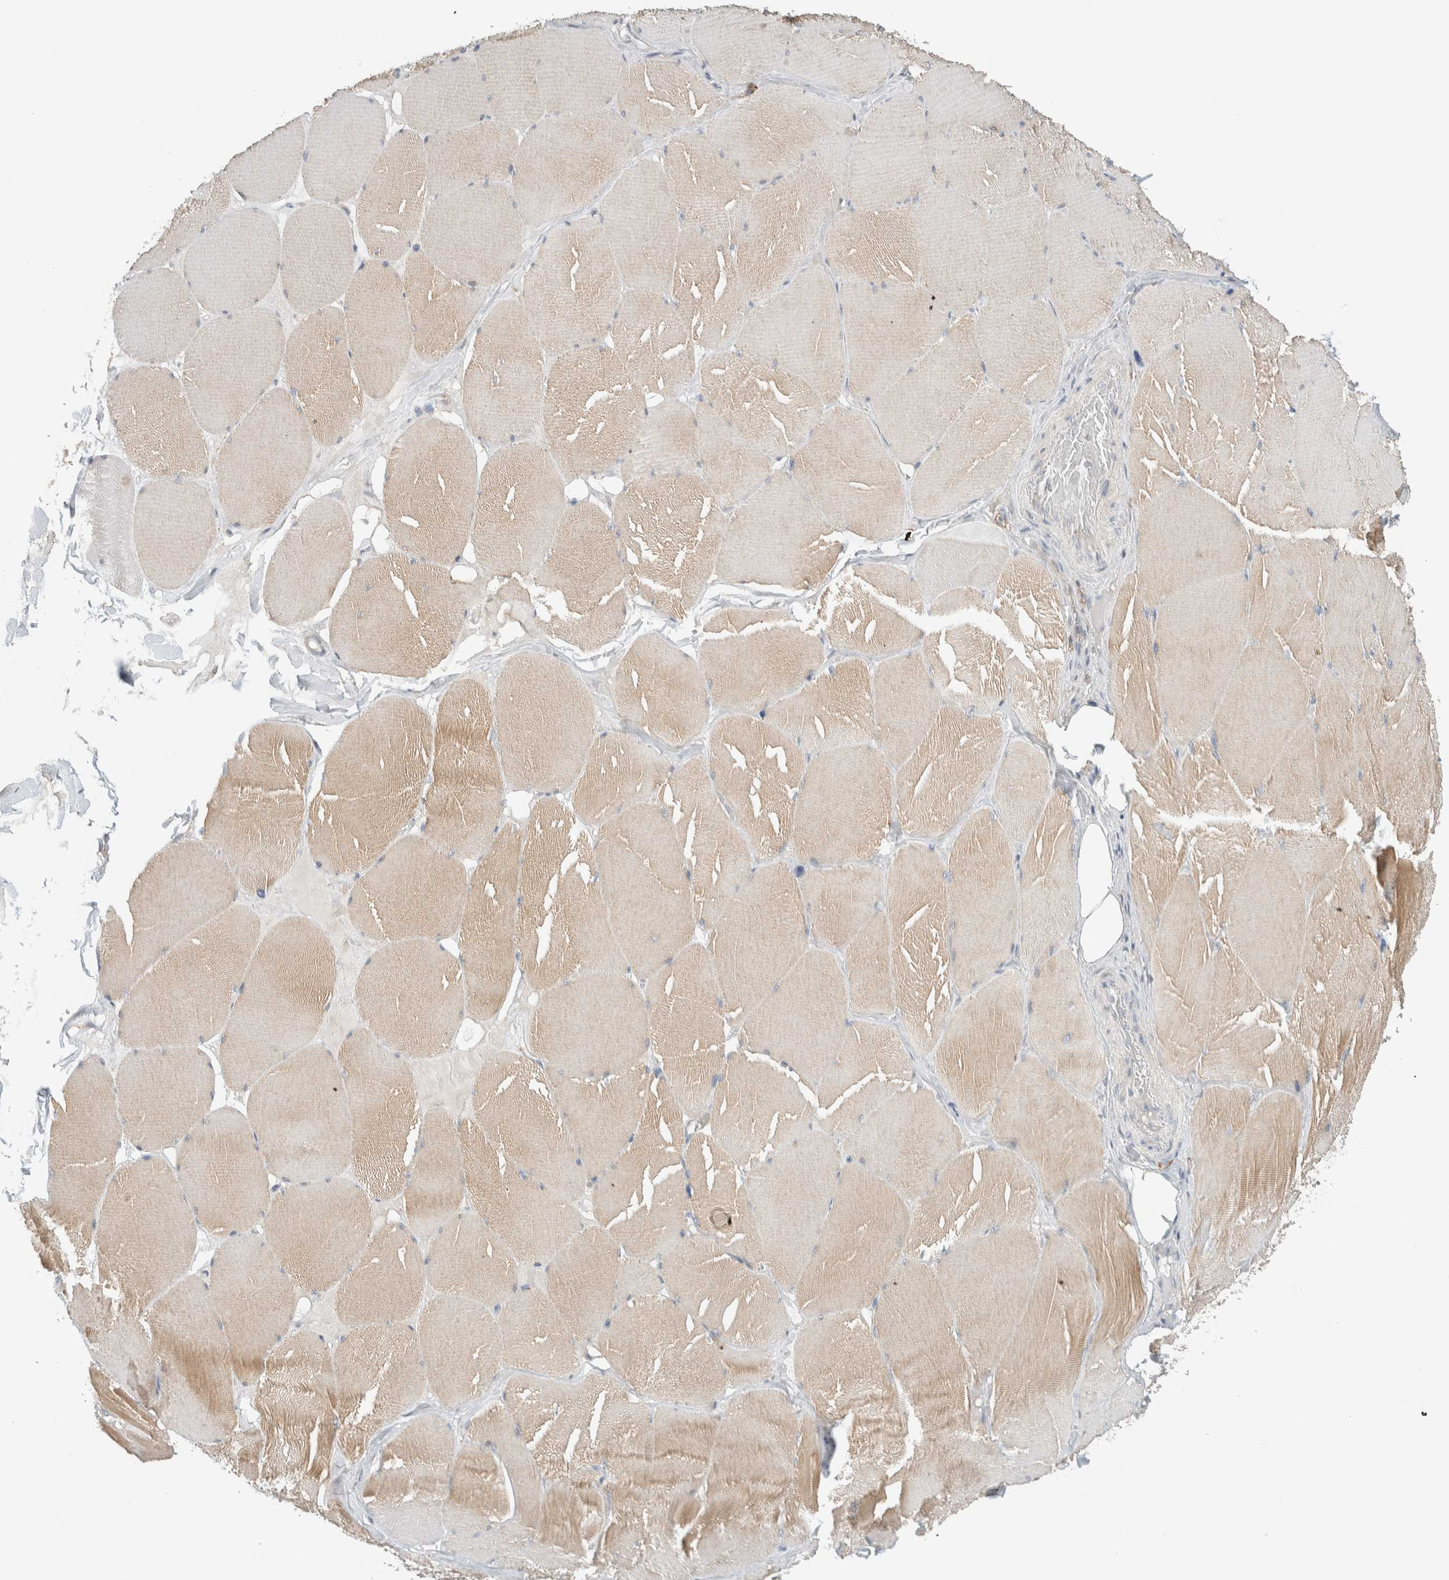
{"staining": {"intensity": "weak", "quantity": "<25%", "location": "cytoplasmic/membranous"}, "tissue": "skeletal muscle", "cell_type": "Myocytes", "image_type": "normal", "snomed": [{"axis": "morphology", "description": "Normal tissue, NOS"}, {"axis": "topography", "description": "Skin"}, {"axis": "topography", "description": "Skeletal muscle"}], "caption": "DAB immunohistochemical staining of unremarkable human skeletal muscle demonstrates no significant expression in myocytes. Brightfield microscopy of IHC stained with DAB (3,3'-diaminobenzidine) (brown) and hematoxylin (blue), captured at high magnification.", "gene": "ERCC6L2", "patient": {"sex": "male", "age": 83}}